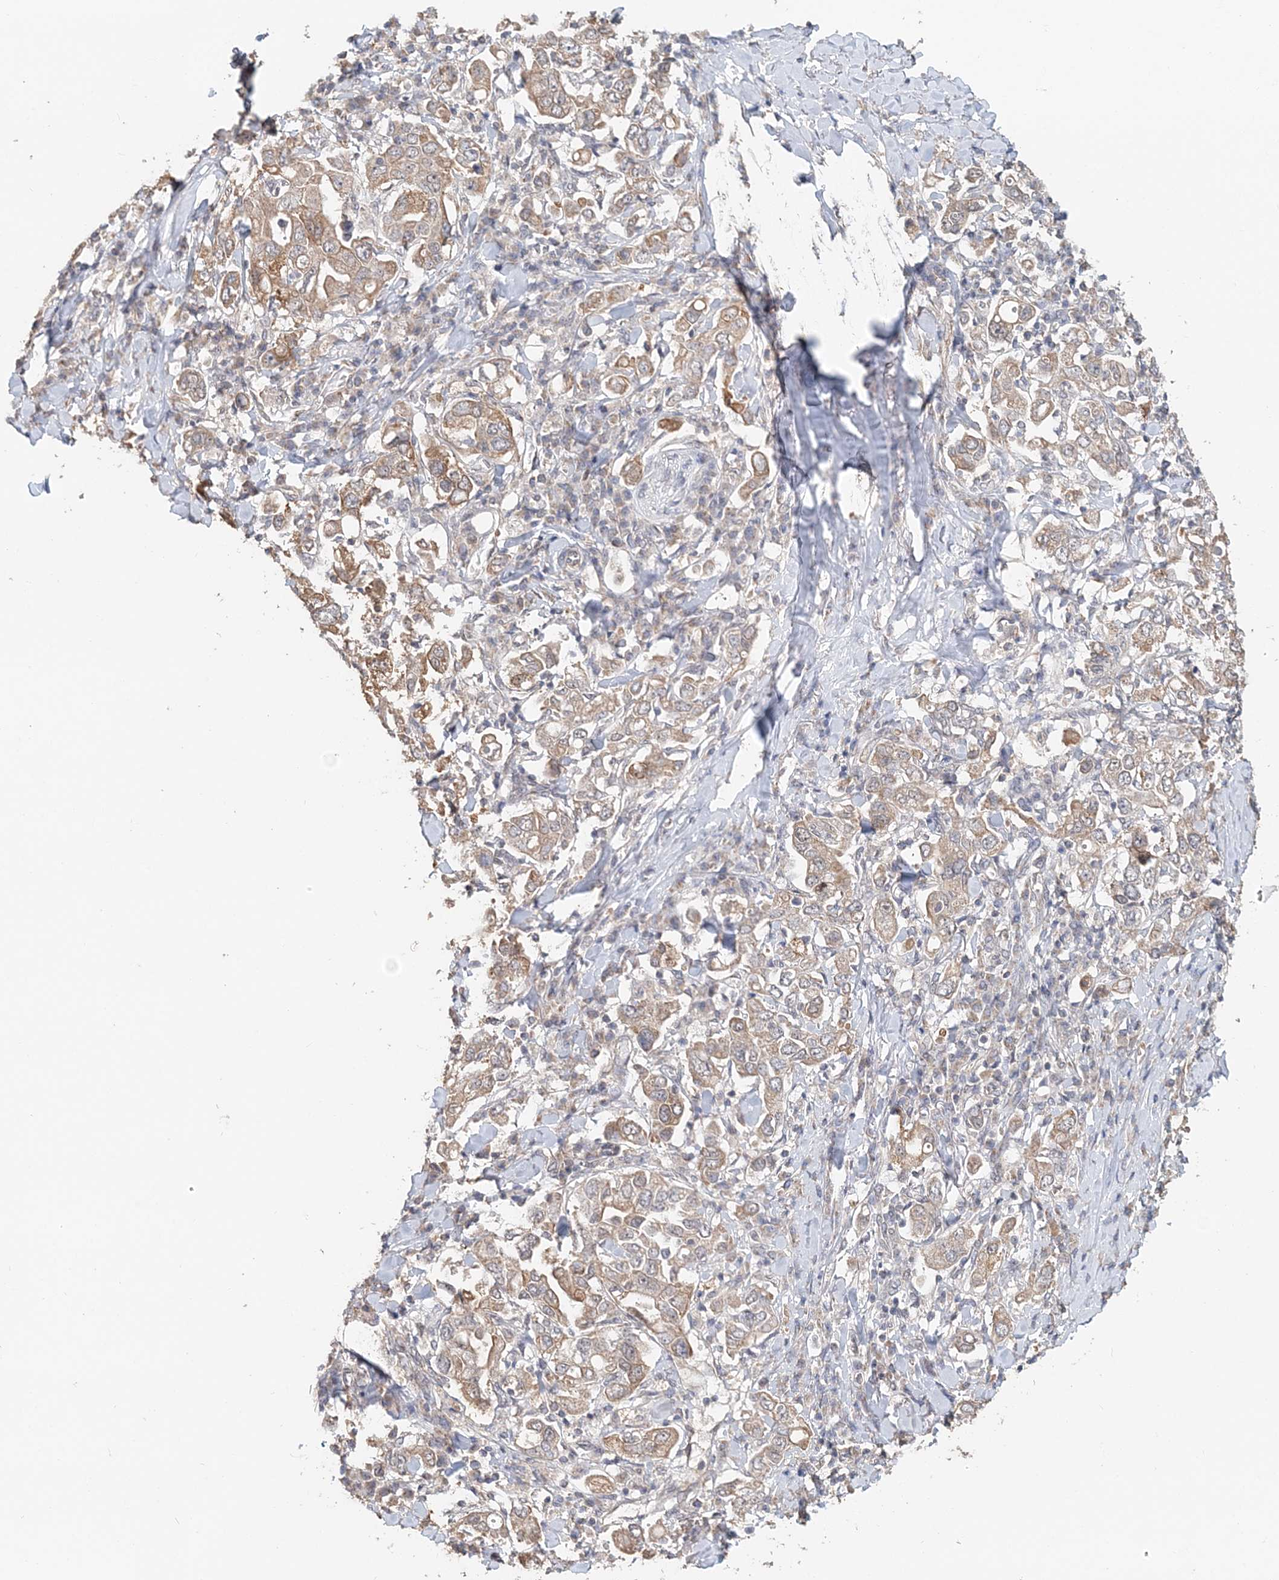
{"staining": {"intensity": "weak", "quantity": ">75%", "location": "cytoplasmic/membranous"}, "tissue": "stomach cancer", "cell_type": "Tumor cells", "image_type": "cancer", "snomed": [{"axis": "morphology", "description": "Adenocarcinoma, NOS"}, {"axis": "topography", "description": "Stomach, upper"}], "caption": "This micrograph exhibits immunohistochemistry staining of human stomach cancer (adenocarcinoma), with low weak cytoplasmic/membranous positivity in approximately >75% of tumor cells.", "gene": "FBXO38", "patient": {"sex": "male", "age": 62}}